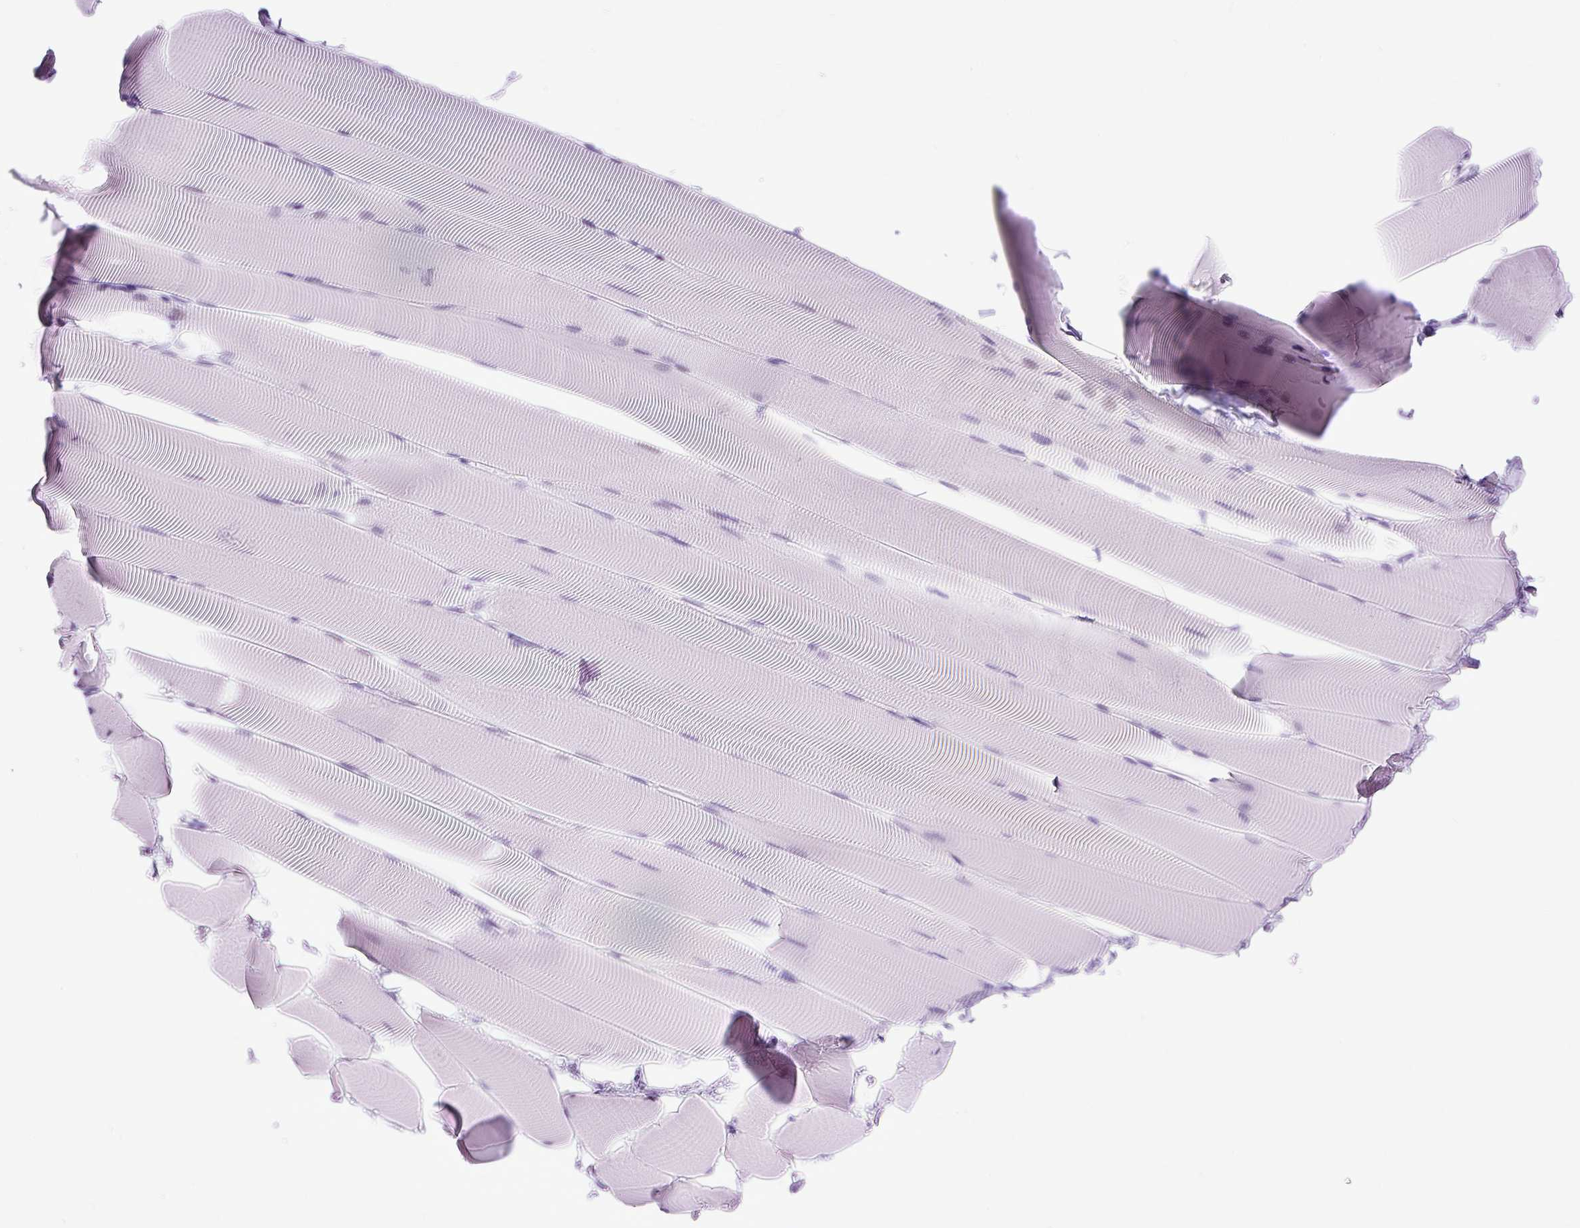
{"staining": {"intensity": "negative", "quantity": "none", "location": "none"}, "tissue": "skeletal muscle", "cell_type": "Myocytes", "image_type": "normal", "snomed": [{"axis": "morphology", "description": "Normal tissue, NOS"}, {"axis": "topography", "description": "Skeletal muscle"}], "caption": "Immunohistochemical staining of unremarkable human skeletal muscle reveals no significant expression in myocytes. (DAB (3,3'-diaminobenzidine) immunohistochemistry, high magnification).", "gene": "RACGAP1", "patient": {"sex": "male", "age": 25}}